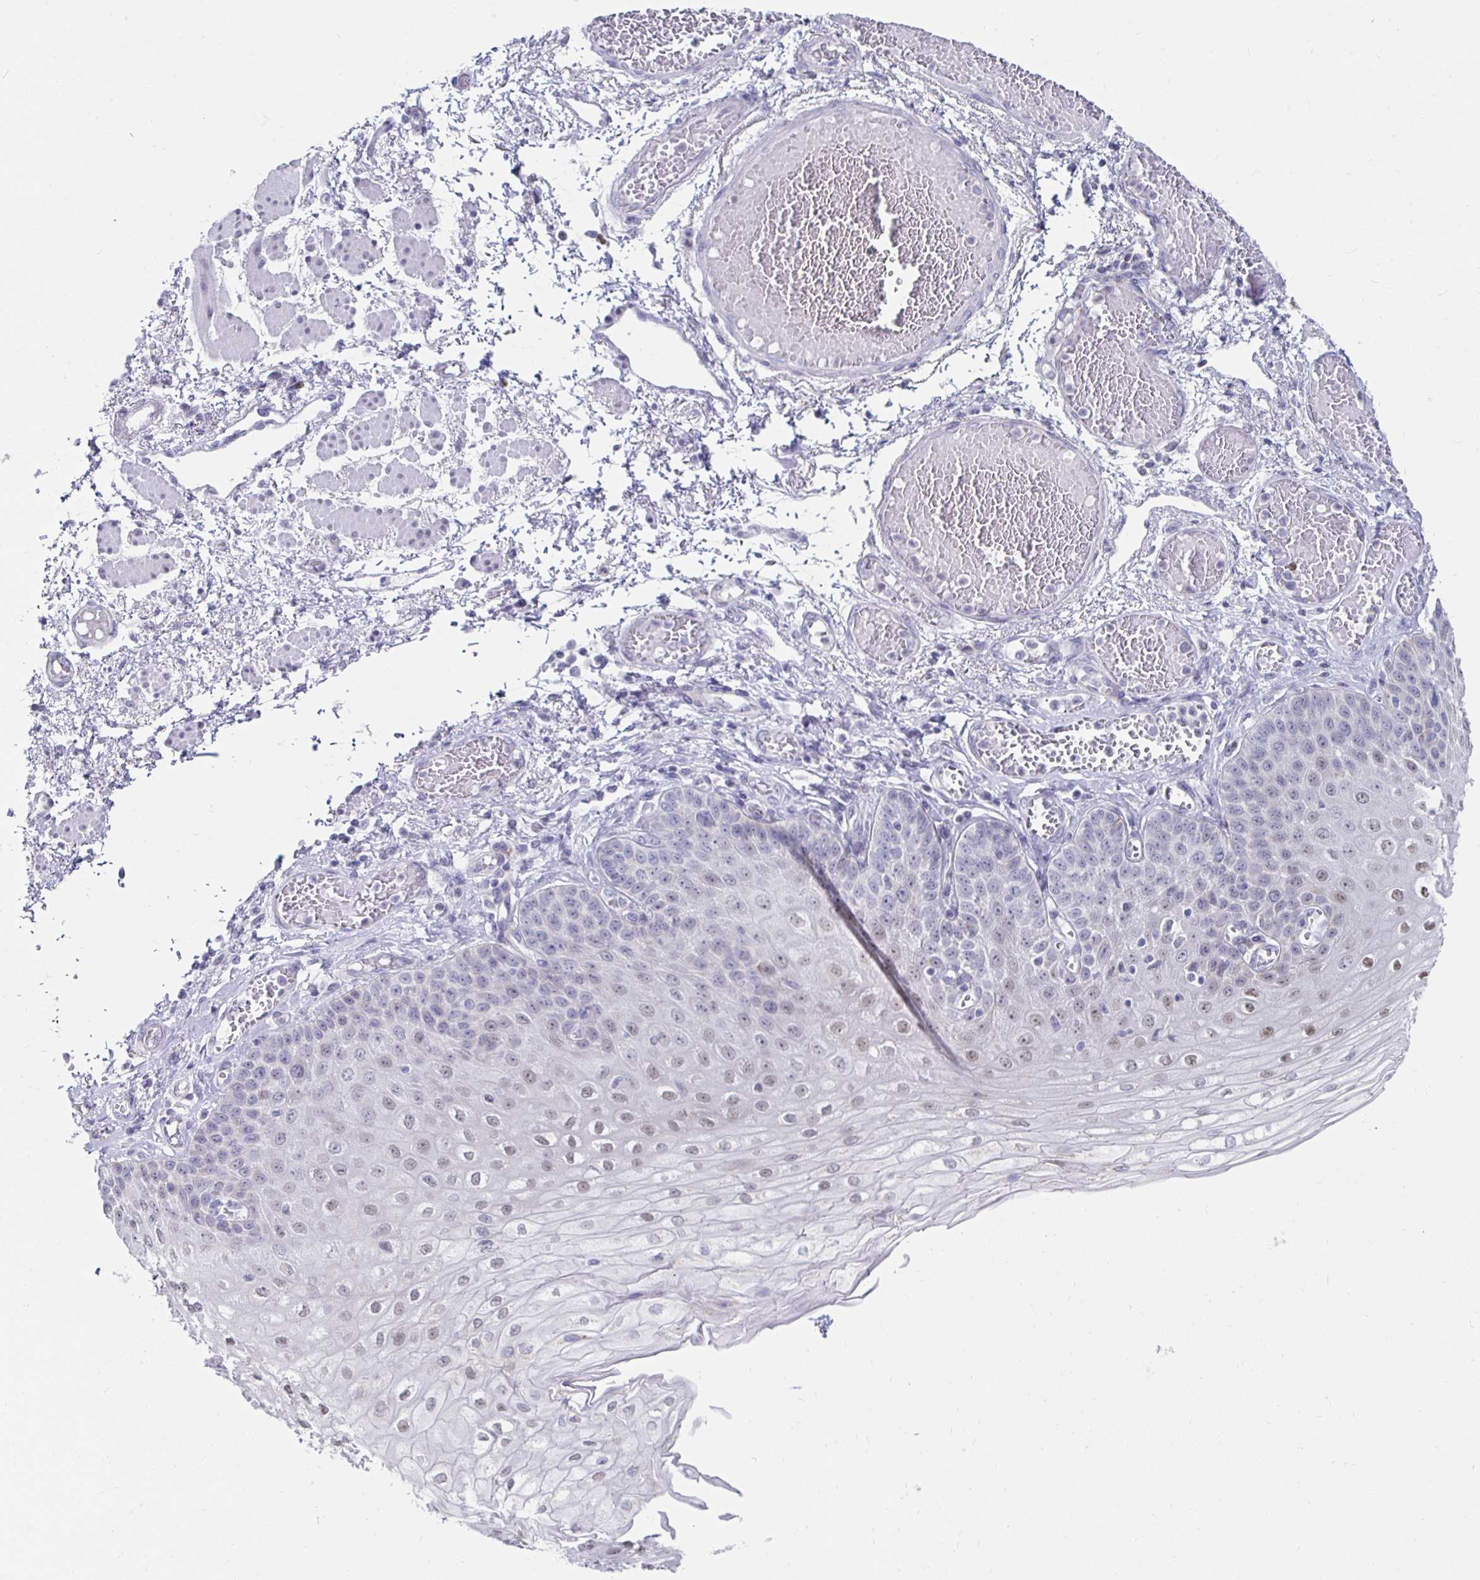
{"staining": {"intensity": "weak", "quantity": "25%-75%", "location": "nuclear"}, "tissue": "esophagus", "cell_type": "Squamous epithelial cells", "image_type": "normal", "snomed": [{"axis": "morphology", "description": "Normal tissue, NOS"}, {"axis": "morphology", "description": "Adenocarcinoma, NOS"}, {"axis": "topography", "description": "Esophagus"}], "caption": "Immunohistochemical staining of normal esophagus reveals low levels of weak nuclear staining in approximately 25%-75% of squamous epithelial cells. Ihc stains the protein in brown and the nuclei are stained blue.", "gene": "NOCT", "patient": {"sex": "male", "age": 81}}